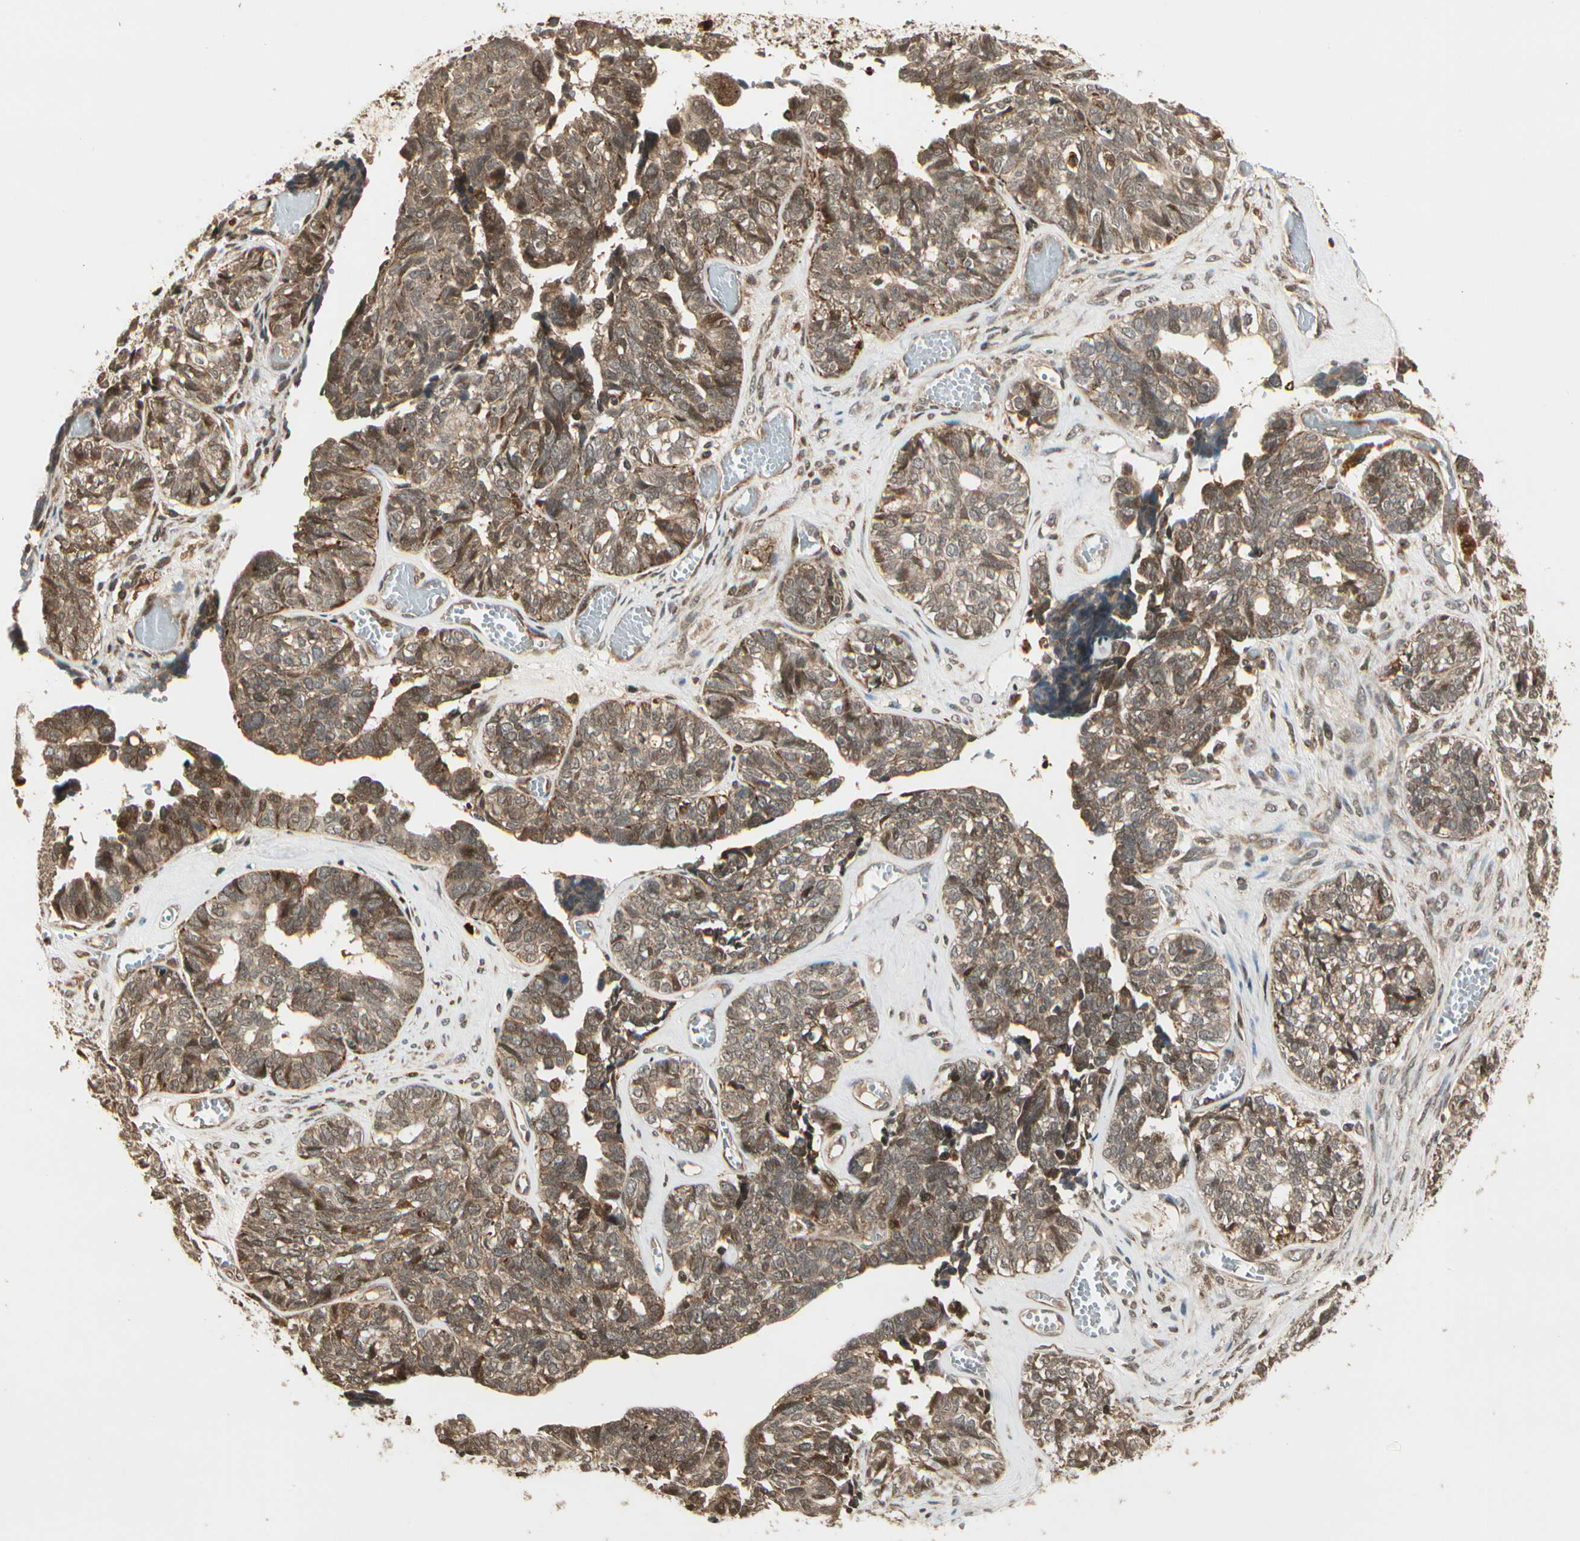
{"staining": {"intensity": "moderate", "quantity": ">75%", "location": "cytoplasmic/membranous"}, "tissue": "ovarian cancer", "cell_type": "Tumor cells", "image_type": "cancer", "snomed": [{"axis": "morphology", "description": "Cystadenocarcinoma, serous, NOS"}, {"axis": "topography", "description": "Ovary"}], "caption": "Immunohistochemistry staining of ovarian cancer (serous cystadenocarcinoma), which exhibits medium levels of moderate cytoplasmic/membranous staining in approximately >75% of tumor cells indicating moderate cytoplasmic/membranous protein positivity. The staining was performed using DAB (3,3'-diaminobenzidine) (brown) for protein detection and nuclei were counterstained in hematoxylin (blue).", "gene": "GLUL", "patient": {"sex": "female", "age": 79}}